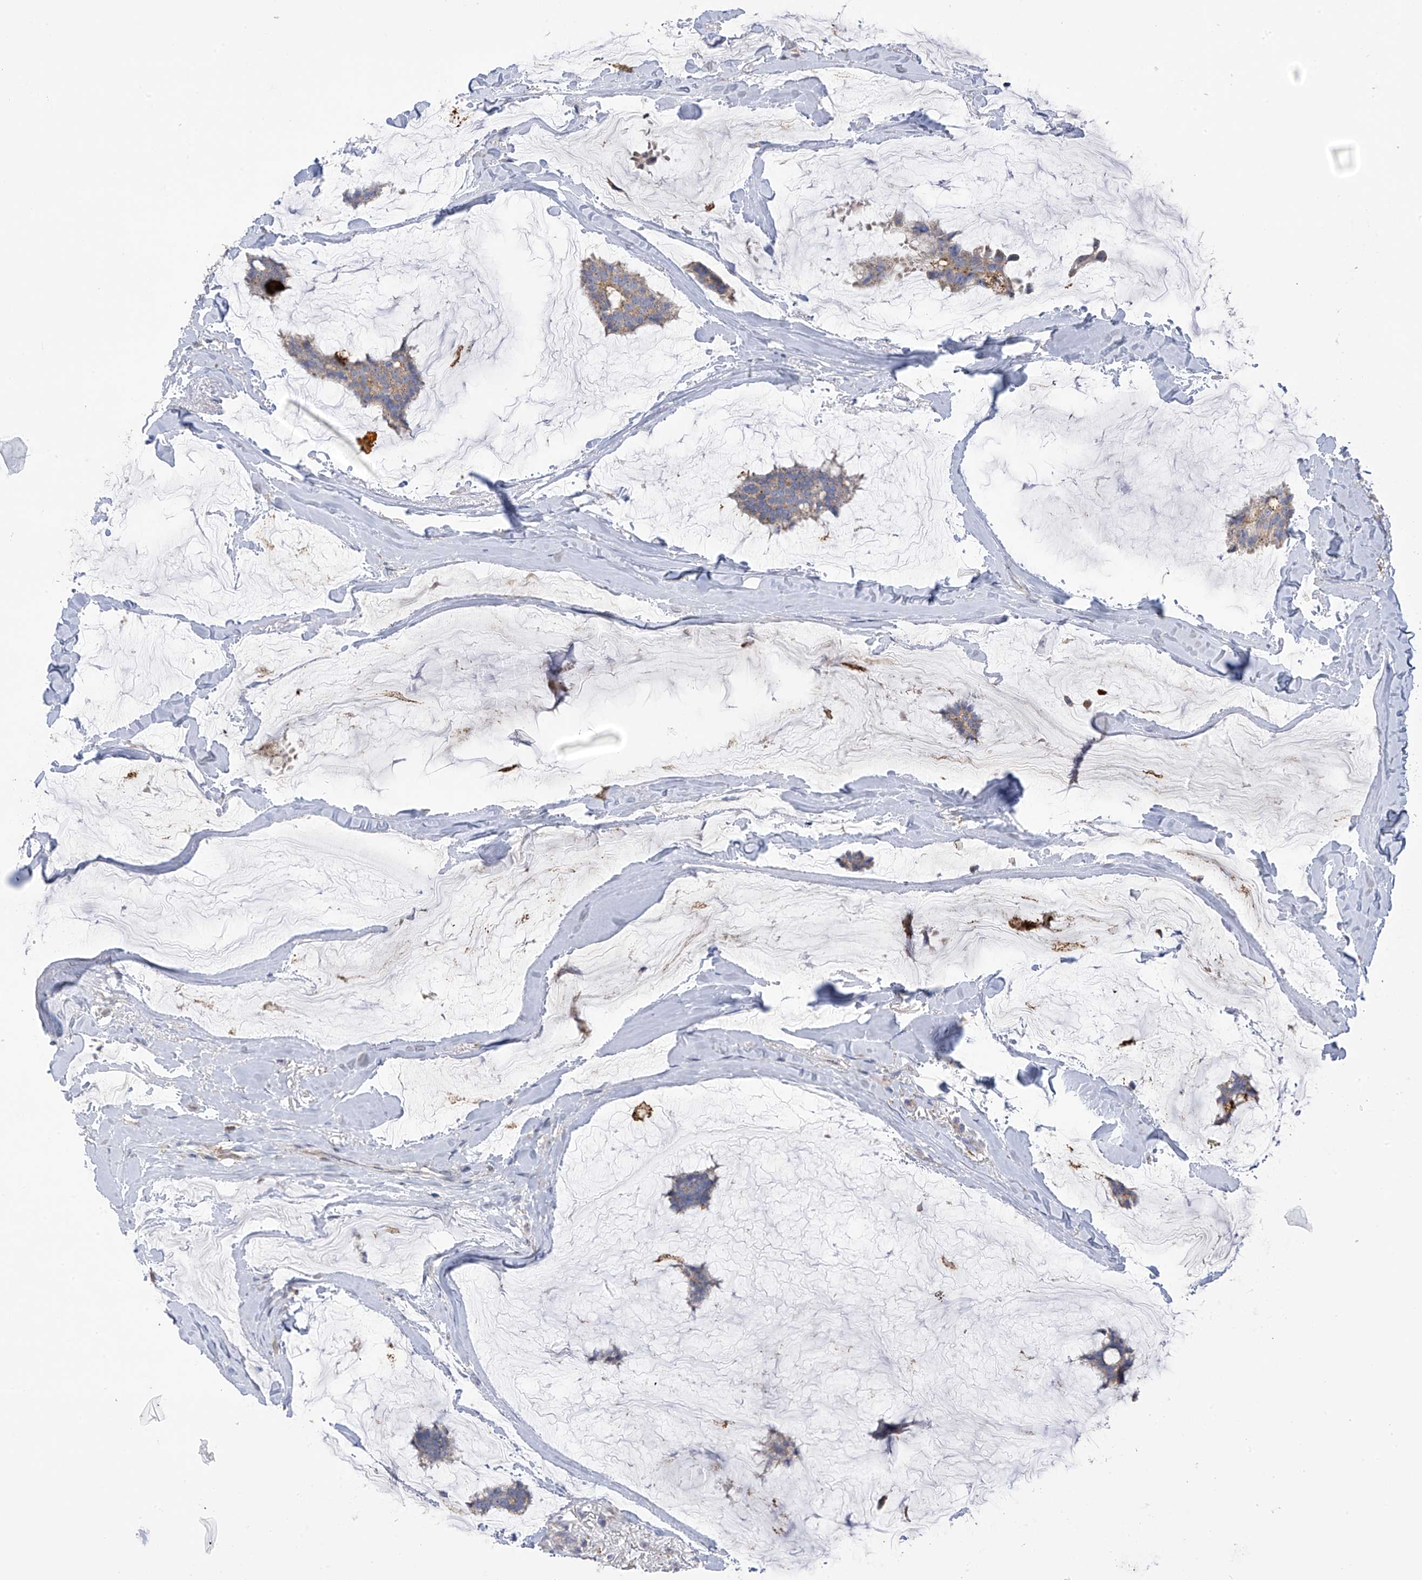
{"staining": {"intensity": "weak", "quantity": ">75%", "location": "cytoplasmic/membranous"}, "tissue": "breast cancer", "cell_type": "Tumor cells", "image_type": "cancer", "snomed": [{"axis": "morphology", "description": "Duct carcinoma"}, {"axis": "topography", "description": "Breast"}], "caption": "Tumor cells exhibit low levels of weak cytoplasmic/membranous staining in approximately >75% of cells in human breast cancer (infiltrating ductal carcinoma). The staining was performed using DAB (3,3'-diaminobenzidine), with brown indicating positive protein expression. Nuclei are stained blue with hematoxylin.", "gene": "ITM2B", "patient": {"sex": "female", "age": 93}}